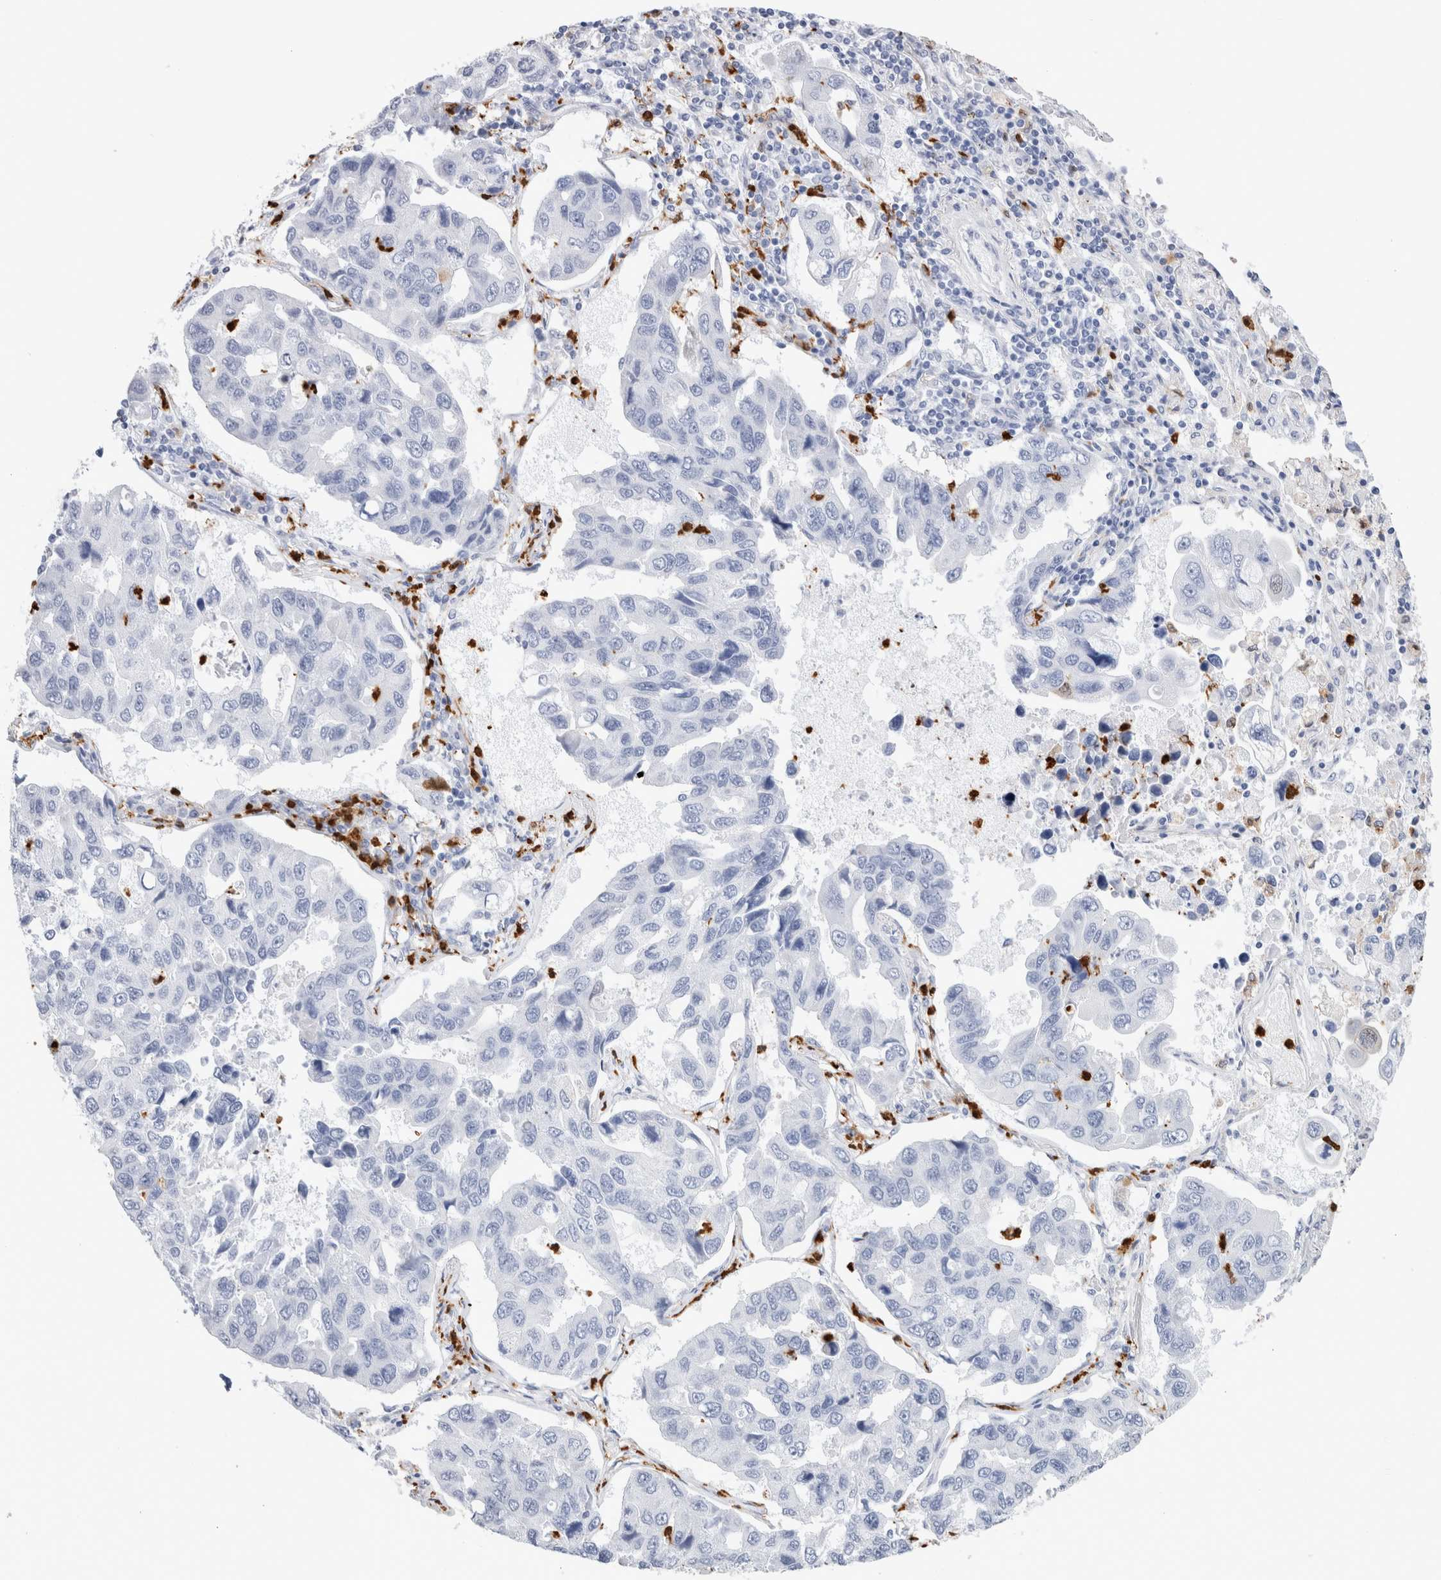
{"staining": {"intensity": "negative", "quantity": "none", "location": "none"}, "tissue": "lung cancer", "cell_type": "Tumor cells", "image_type": "cancer", "snomed": [{"axis": "morphology", "description": "Adenocarcinoma, NOS"}, {"axis": "topography", "description": "Lung"}], "caption": "DAB immunohistochemical staining of human lung cancer displays no significant staining in tumor cells.", "gene": "SLC10A5", "patient": {"sex": "male", "age": 64}}